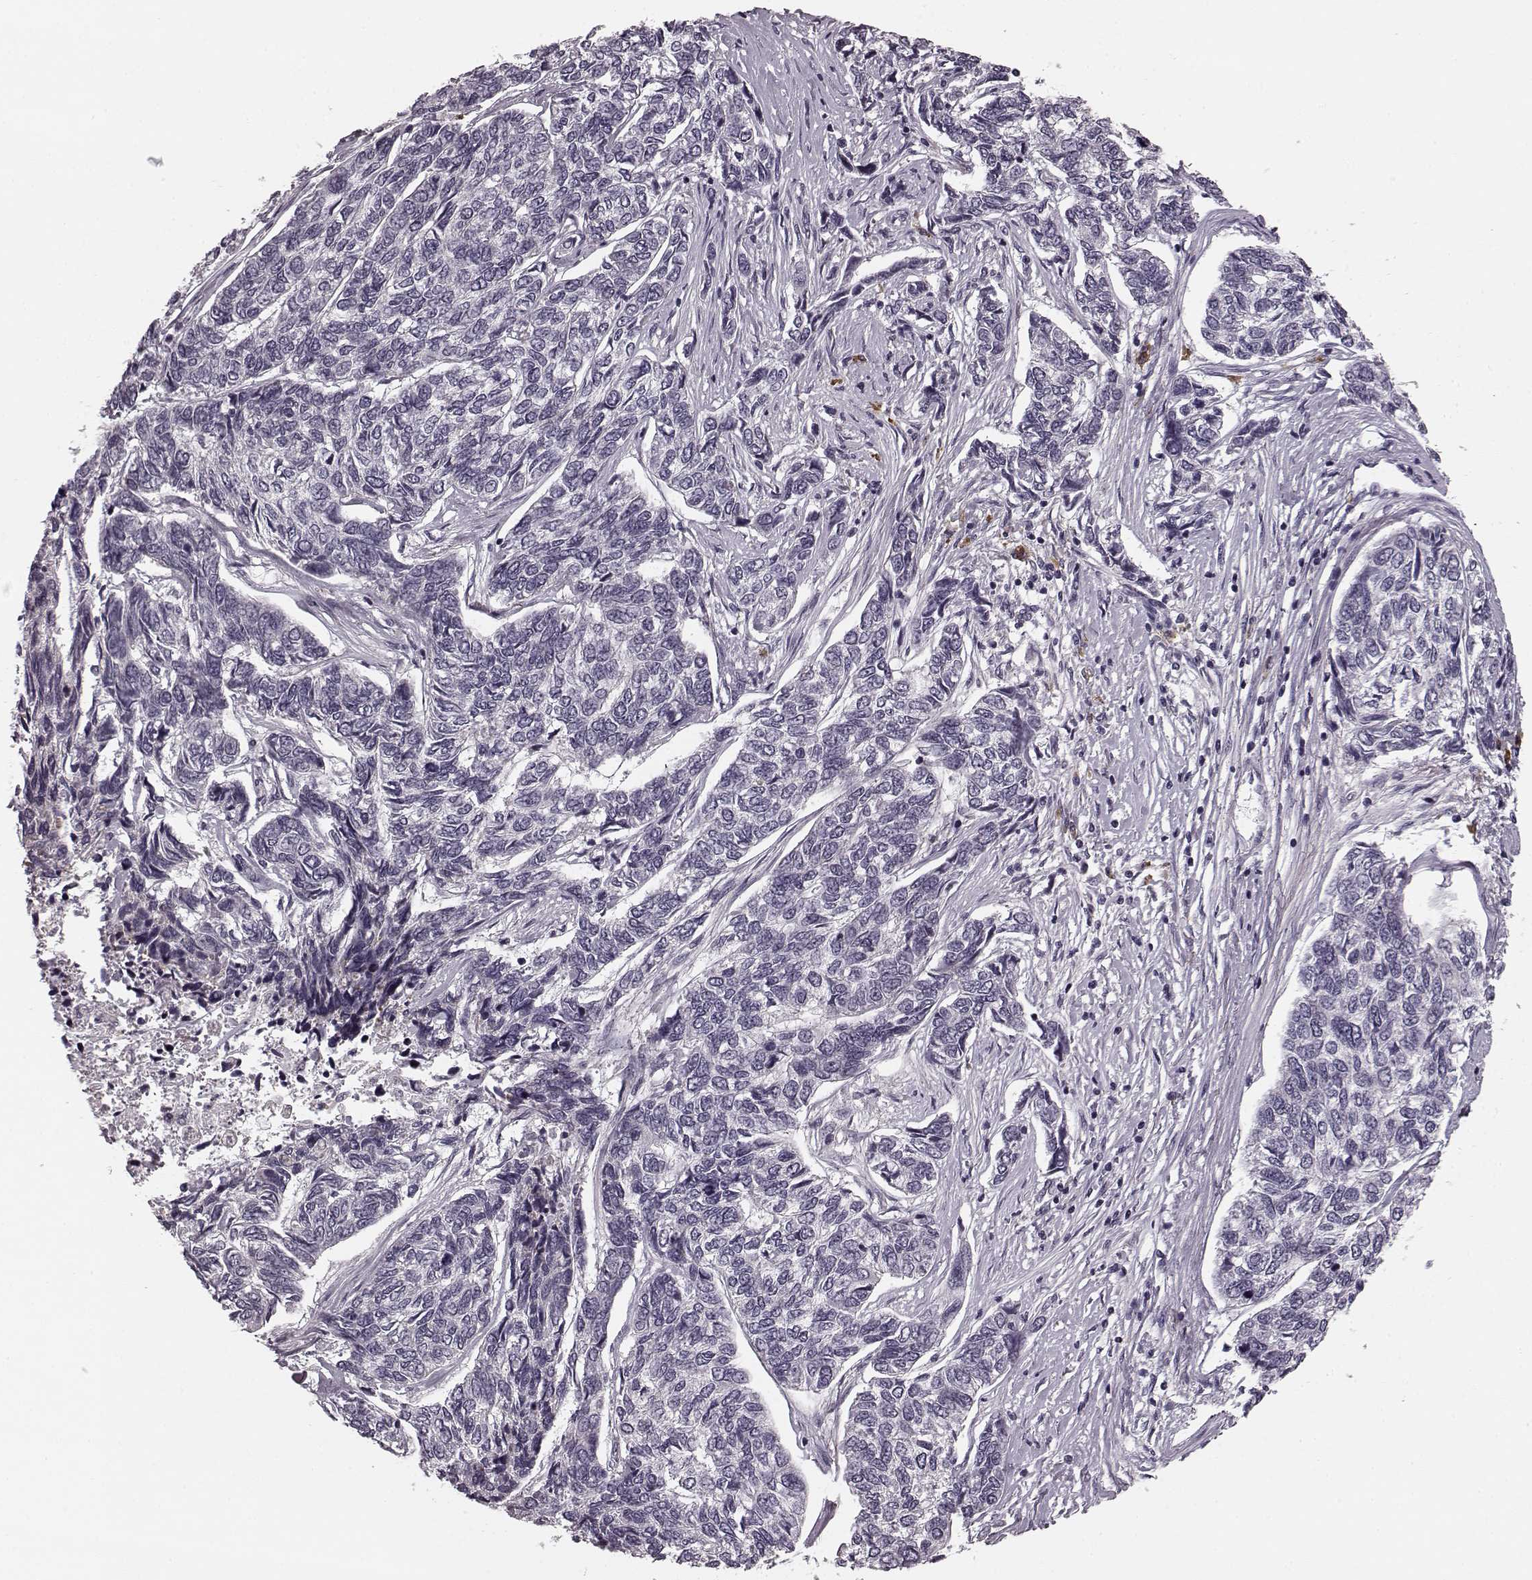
{"staining": {"intensity": "negative", "quantity": "none", "location": "none"}, "tissue": "skin cancer", "cell_type": "Tumor cells", "image_type": "cancer", "snomed": [{"axis": "morphology", "description": "Basal cell carcinoma"}, {"axis": "topography", "description": "Skin"}], "caption": "This micrograph is of skin cancer stained with immunohistochemistry (IHC) to label a protein in brown with the nuclei are counter-stained blue. There is no expression in tumor cells.", "gene": "FAM234B", "patient": {"sex": "female", "age": 65}}